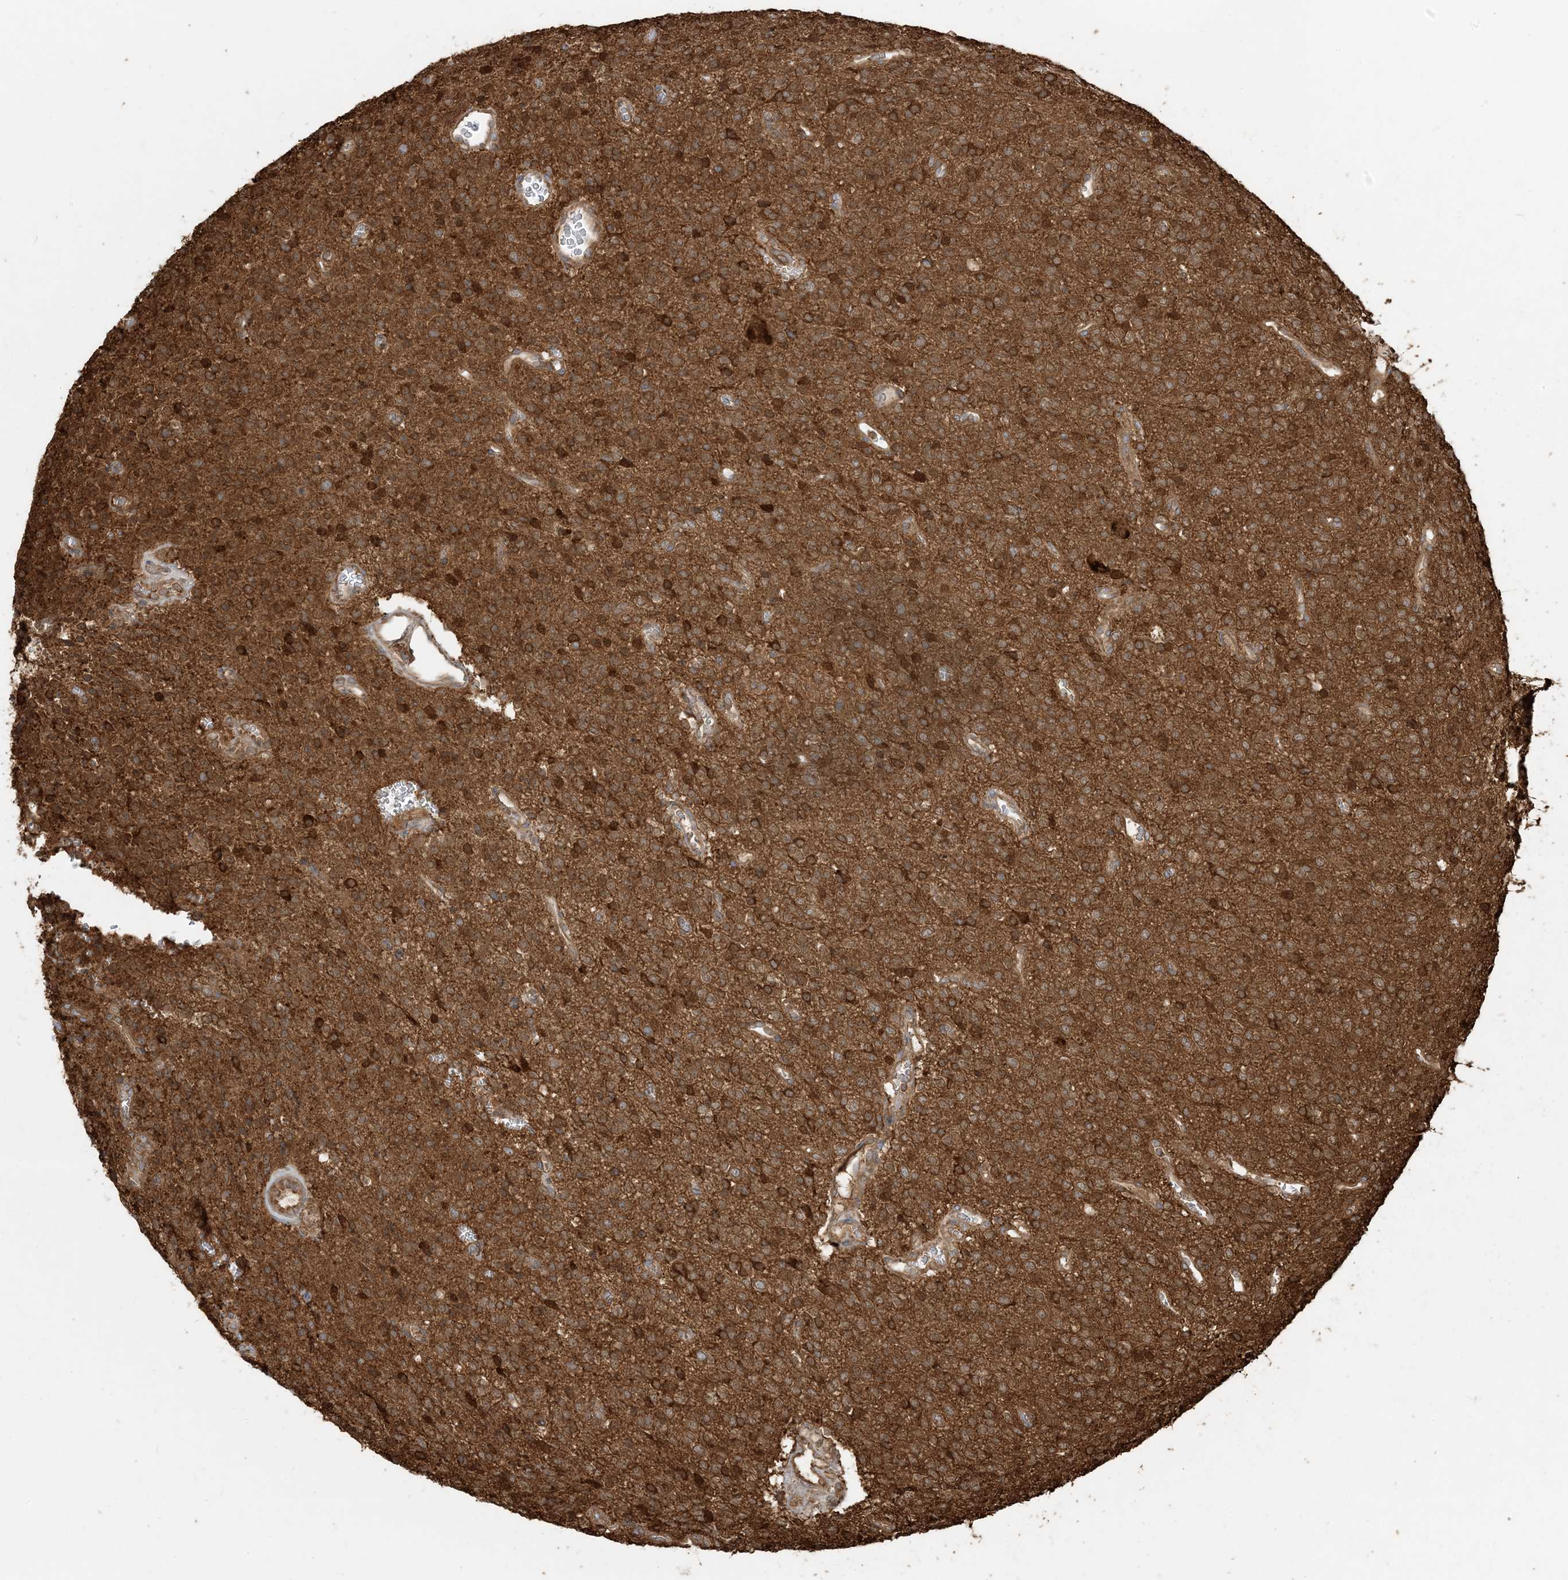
{"staining": {"intensity": "moderate", "quantity": ">75%", "location": "cytoplasmic/membranous"}, "tissue": "glioma", "cell_type": "Tumor cells", "image_type": "cancer", "snomed": [{"axis": "morphology", "description": "Glioma, malignant, High grade"}, {"axis": "topography", "description": "Brain"}], "caption": "A micrograph of glioma stained for a protein exhibits moderate cytoplasmic/membranous brown staining in tumor cells.", "gene": "SRP72", "patient": {"sex": "male", "age": 34}}